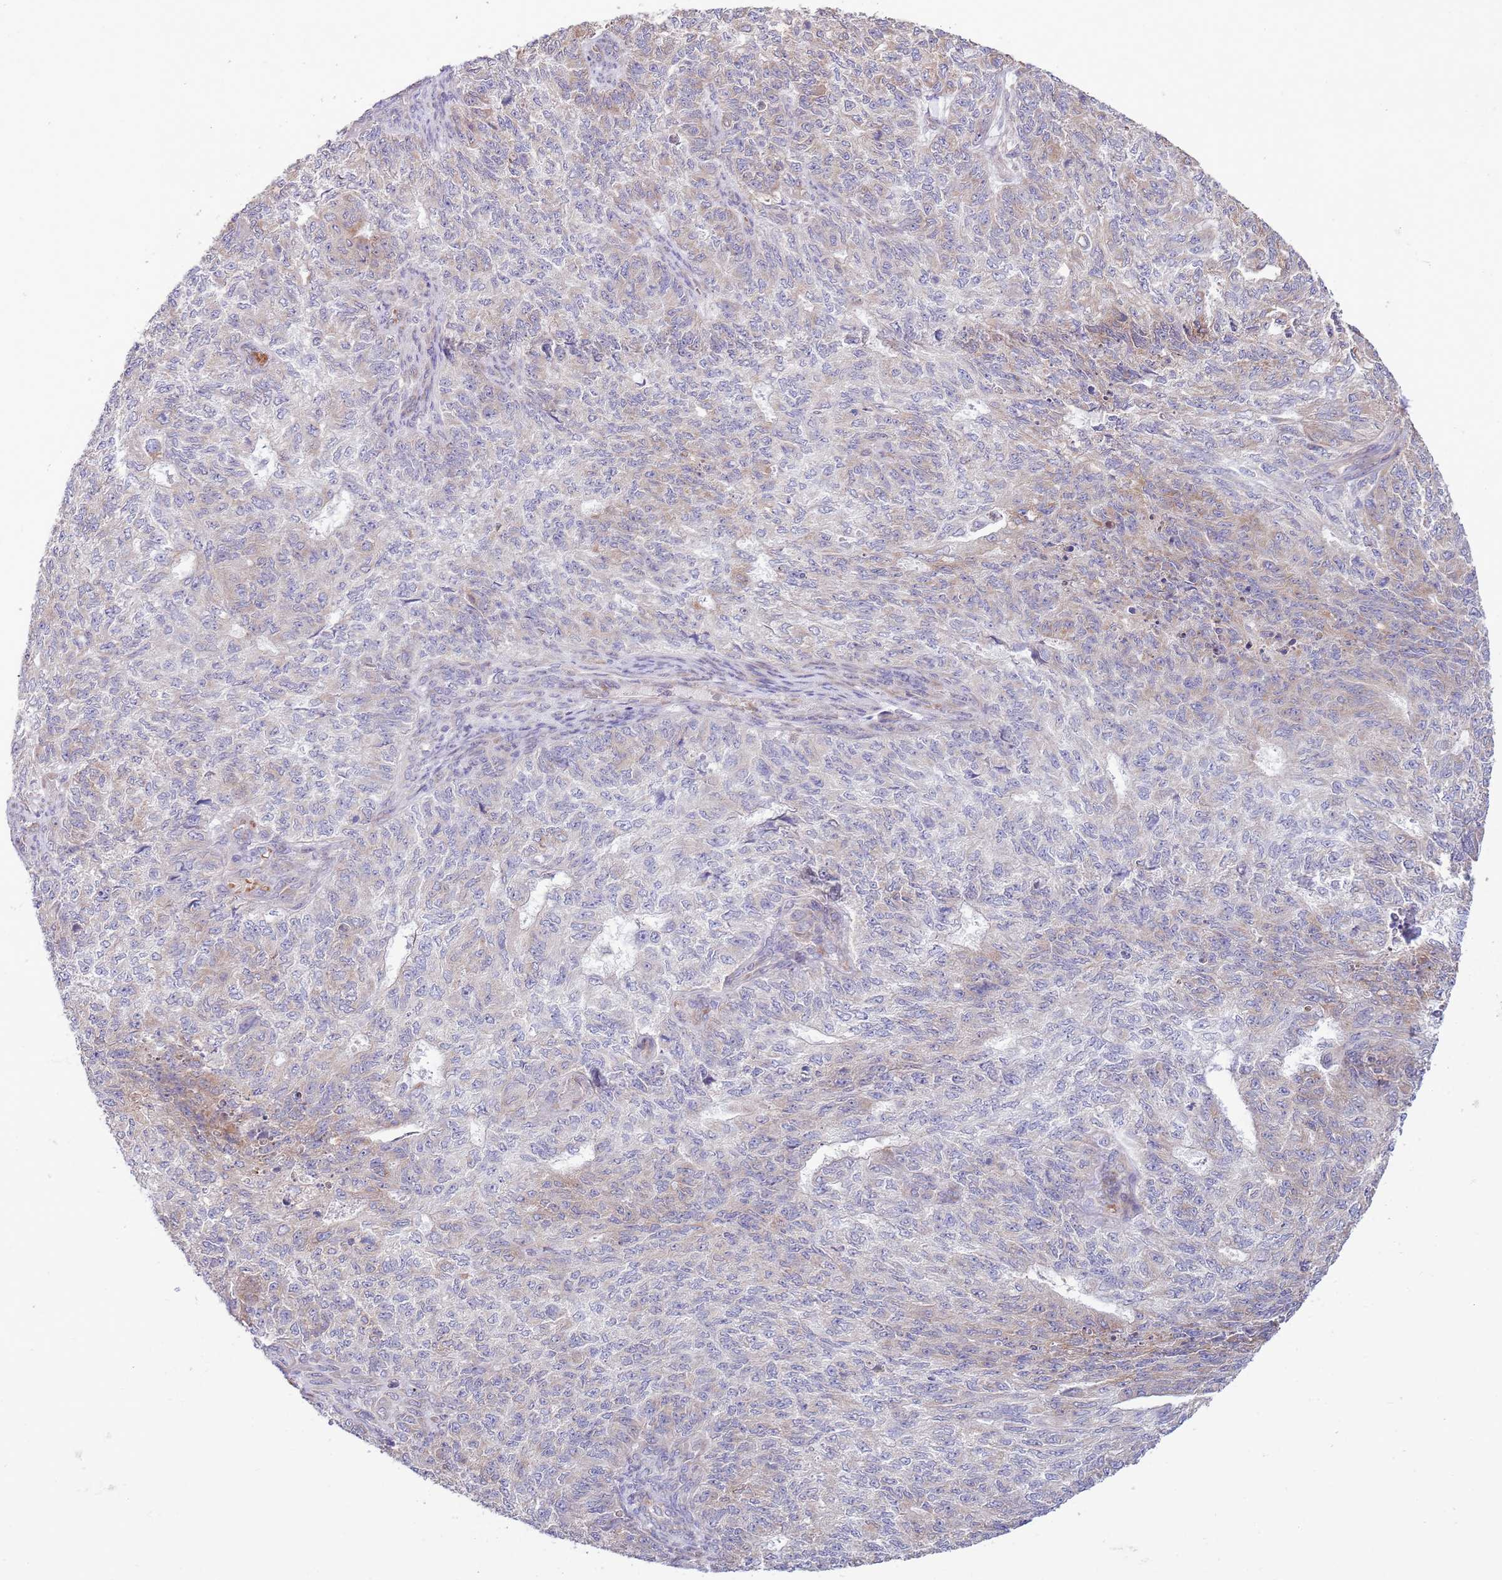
{"staining": {"intensity": "negative", "quantity": "none", "location": "none"}, "tissue": "endometrial cancer", "cell_type": "Tumor cells", "image_type": "cancer", "snomed": [{"axis": "morphology", "description": "Adenocarcinoma, NOS"}, {"axis": "topography", "description": "Endometrium"}], "caption": "The micrograph reveals no significant positivity in tumor cells of endometrial adenocarcinoma. (Brightfield microscopy of DAB IHC at high magnification).", "gene": "DAND5", "patient": {"sex": "female", "age": 32}}